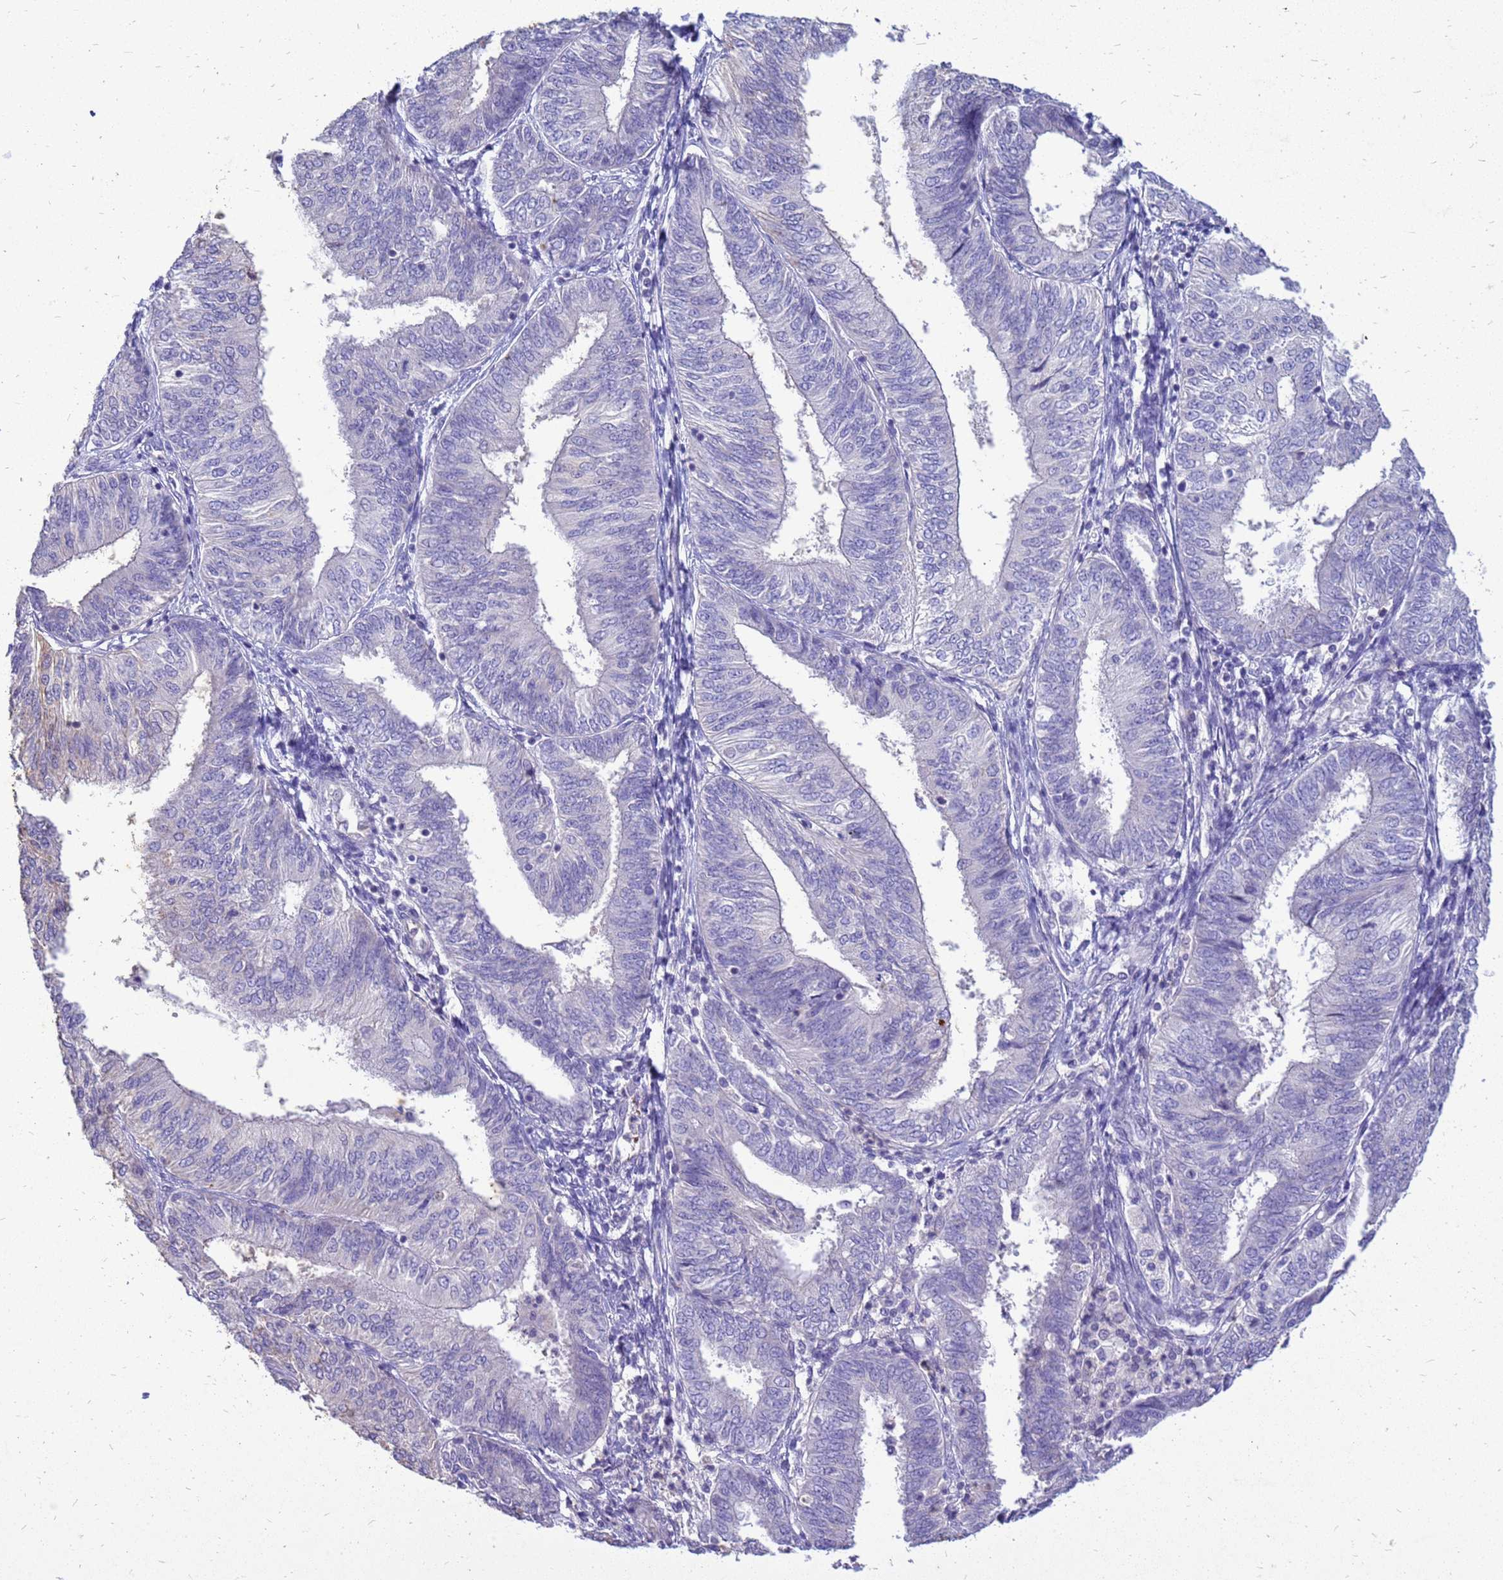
{"staining": {"intensity": "negative", "quantity": "none", "location": "none"}, "tissue": "endometrial cancer", "cell_type": "Tumor cells", "image_type": "cancer", "snomed": [{"axis": "morphology", "description": "Adenocarcinoma, NOS"}, {"axis": "topography", "description": "Endometrium"}], "caption": "DAB immunohistochemical staining of human endometrial adenocarcinoma shows no significant staining in tumor cells.", "gene": "AKR1C1", "patient": {"sex": "female", "age": 58}}